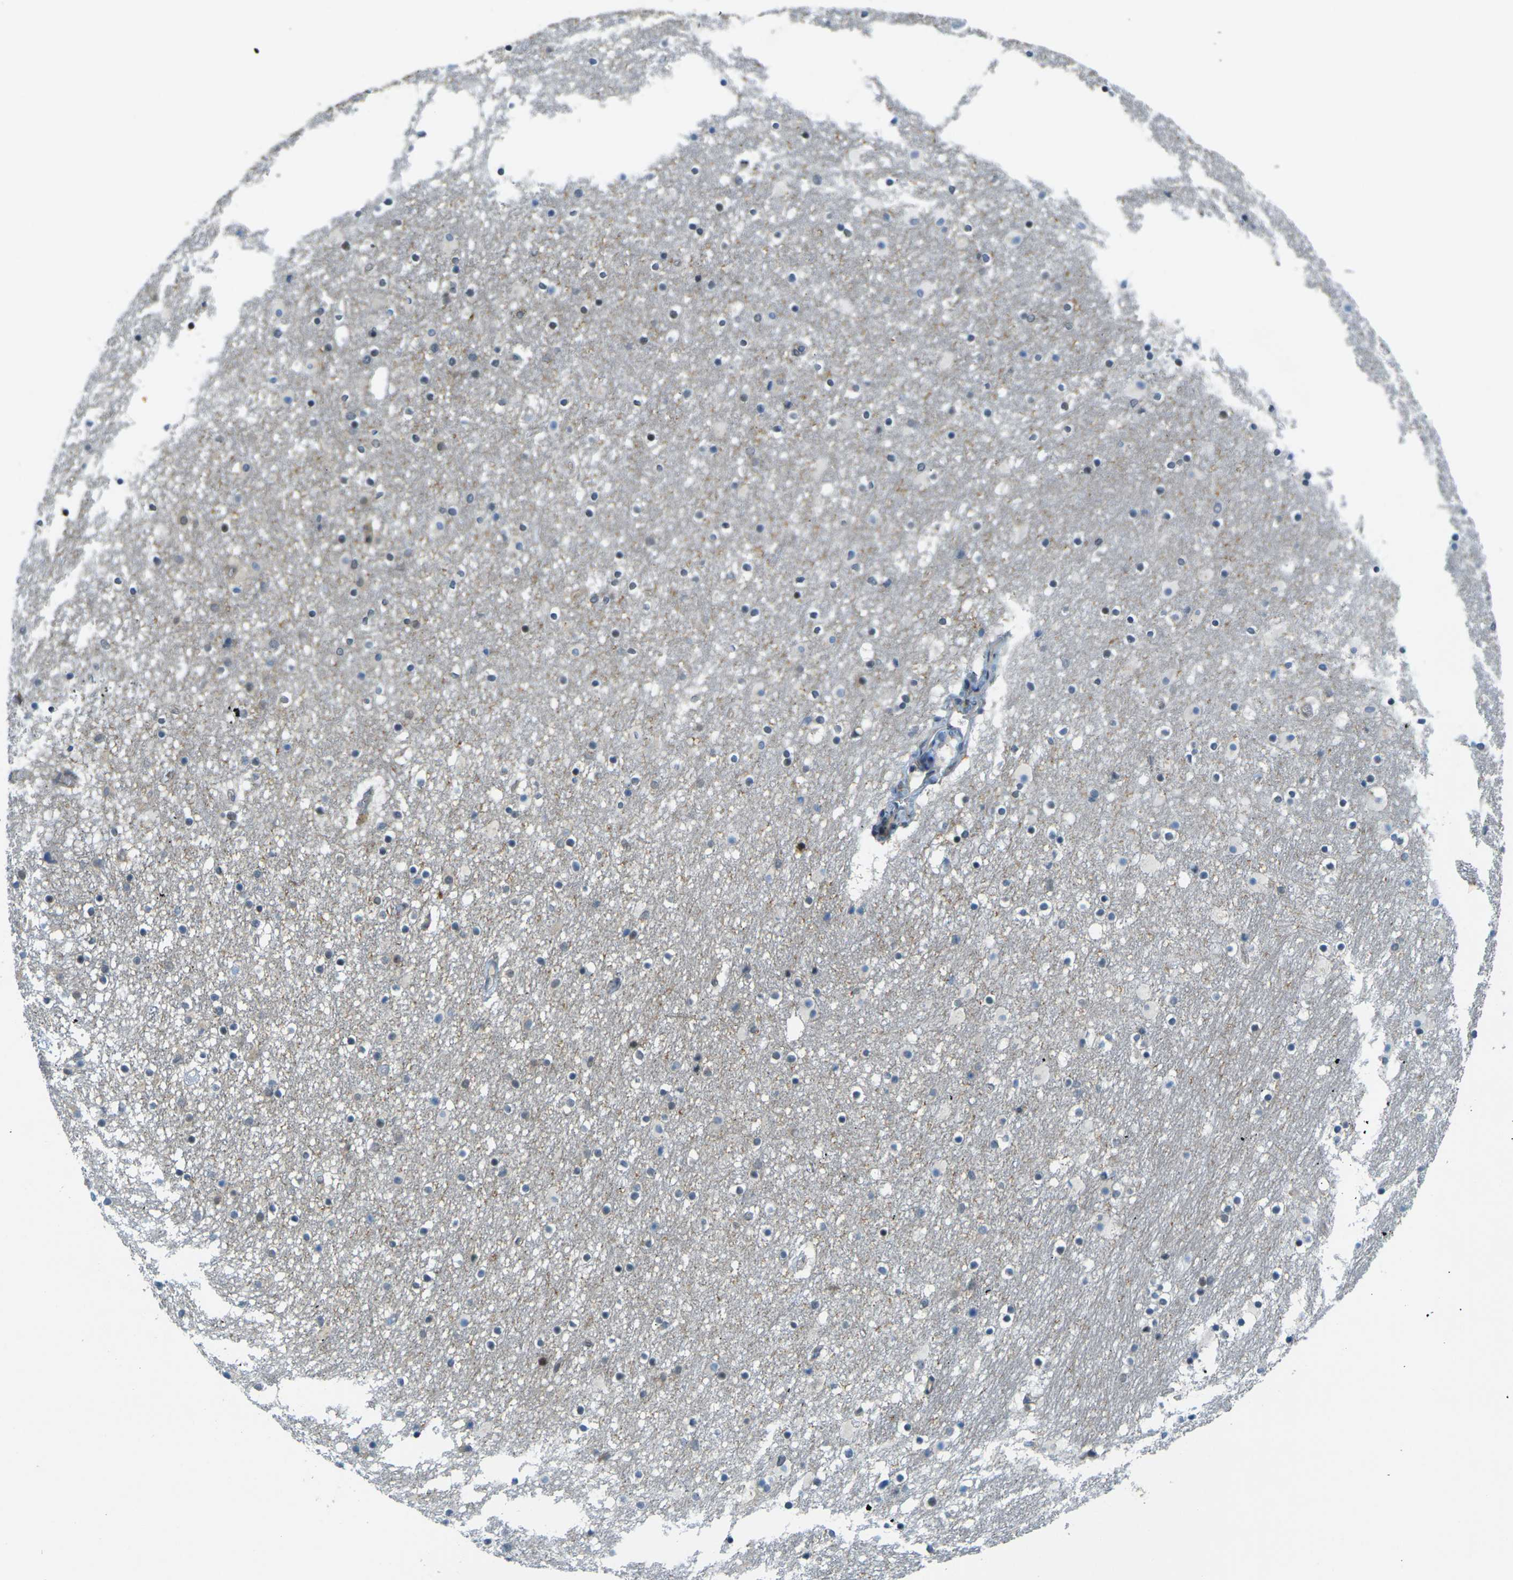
{"staining": {"intensity": "moderate", "quantity": "<25%", "location": "cytoplasmic/membranous"}, "tissue": "caudate", "cell_type": "Glial cells", "image_type": "normal", "snomed": [{"axis": "morphology", "description": "Normal tissue, NOS"}, {"axis": "topography", "description": "Lateral ventricle wall"}], "caption": "This photomicrograph shows benign caudate stained with immunohistochemistry (IHC) to label a protein in brown. The cytoplasmic/membranous of glial cells show moderate positivity for the protein. Nuclei are counter-stained blue.", "gene": "KCTD10", "patient": {"sex": "male", "age": 45}}